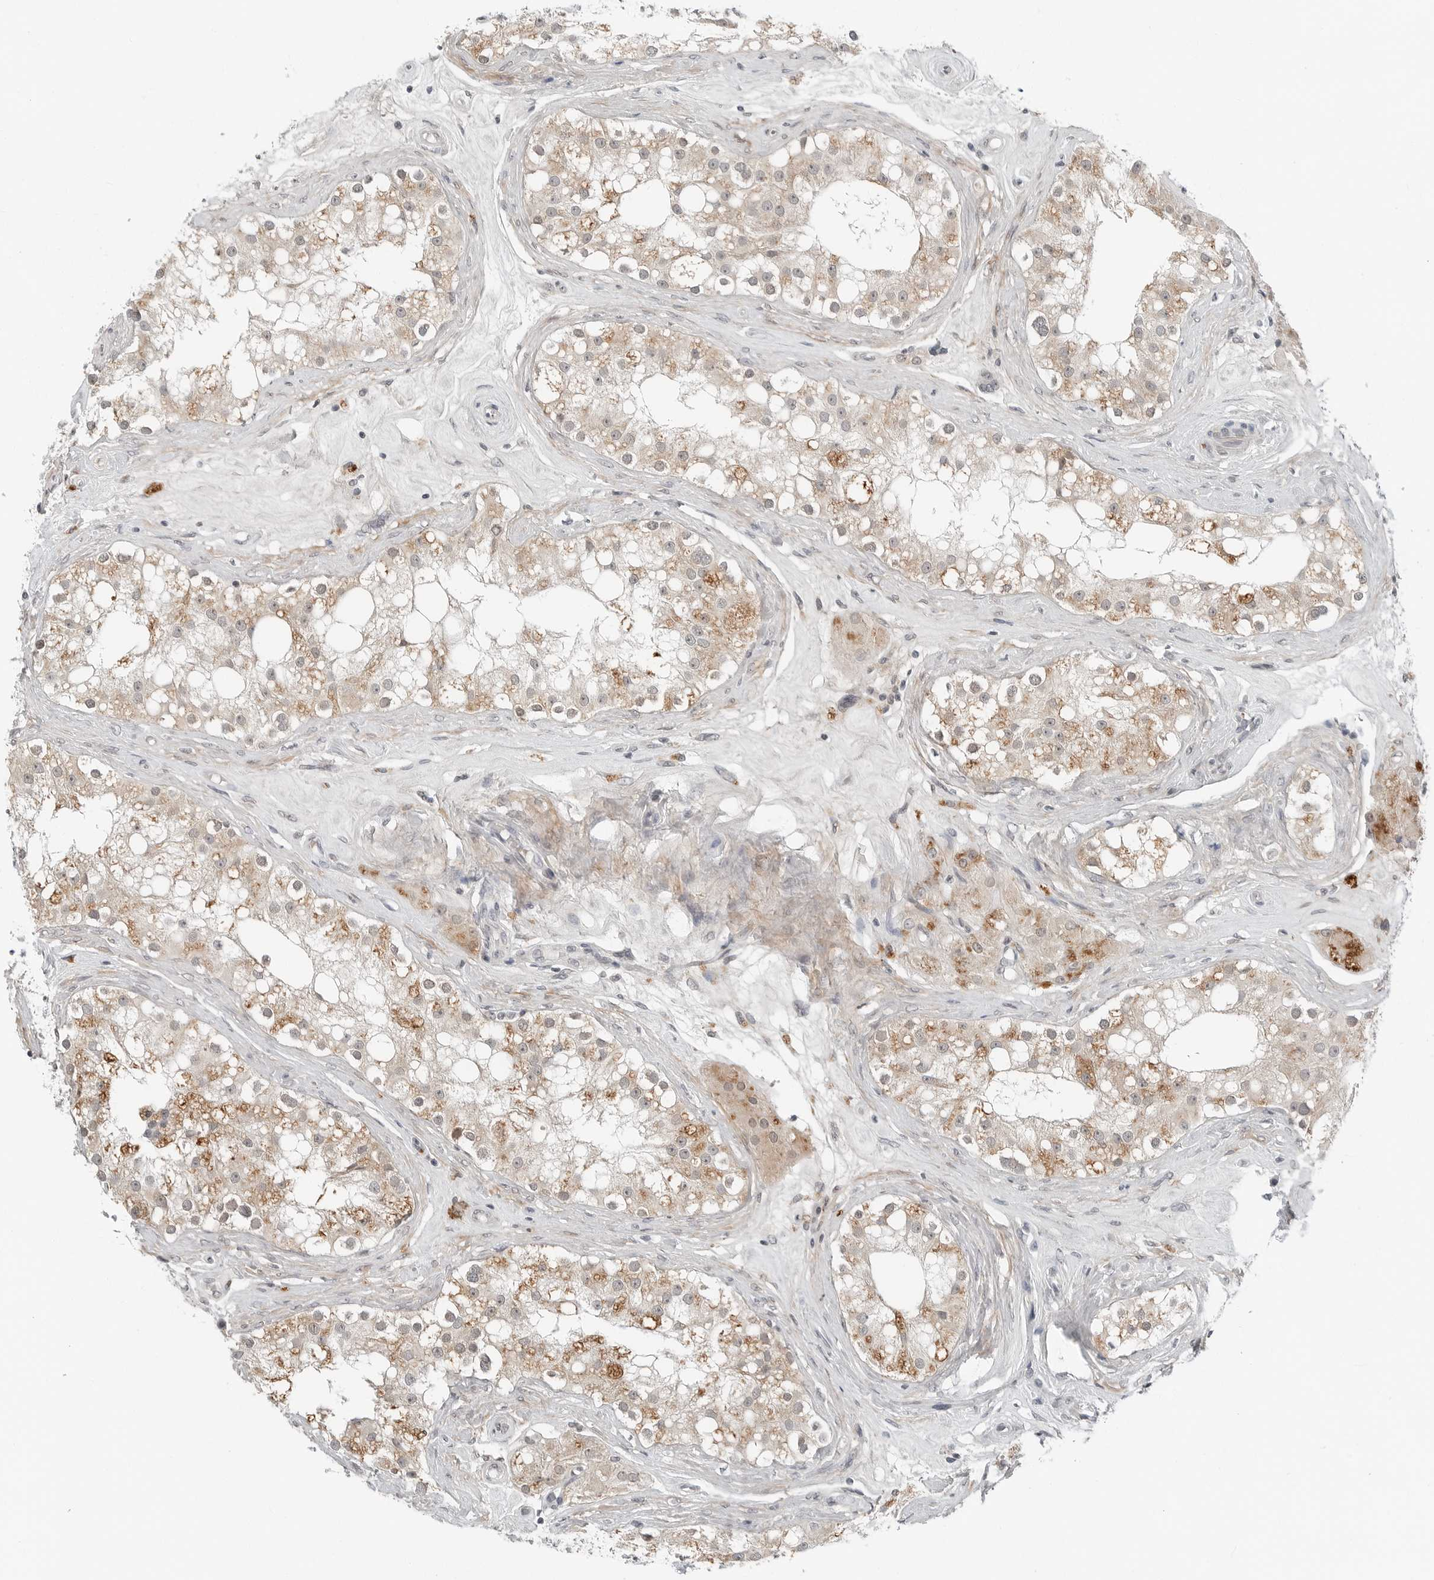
{"staining": {"intensity": "moderate", "quantity": "<25%", "location": "cytoplasmic/membranous"}, "tissue": "testis", "cell_type": "Cells in seminiferous ducts", "image_type": "normal", "snomed": [{"axis": "morphology", "description": "Normal tissue, NOS"}, {"axis": "topography", "description": "Testis"}], "caption": "This is a photomicrograph of immunohistochemistry (IHC) staining of normal testis, which shows moderate expression in the cytoplasmic/membranous of cells in seminiferous ducts.", "gene": "FCRLB", "patient": {"sex": "male", "age": 84}}